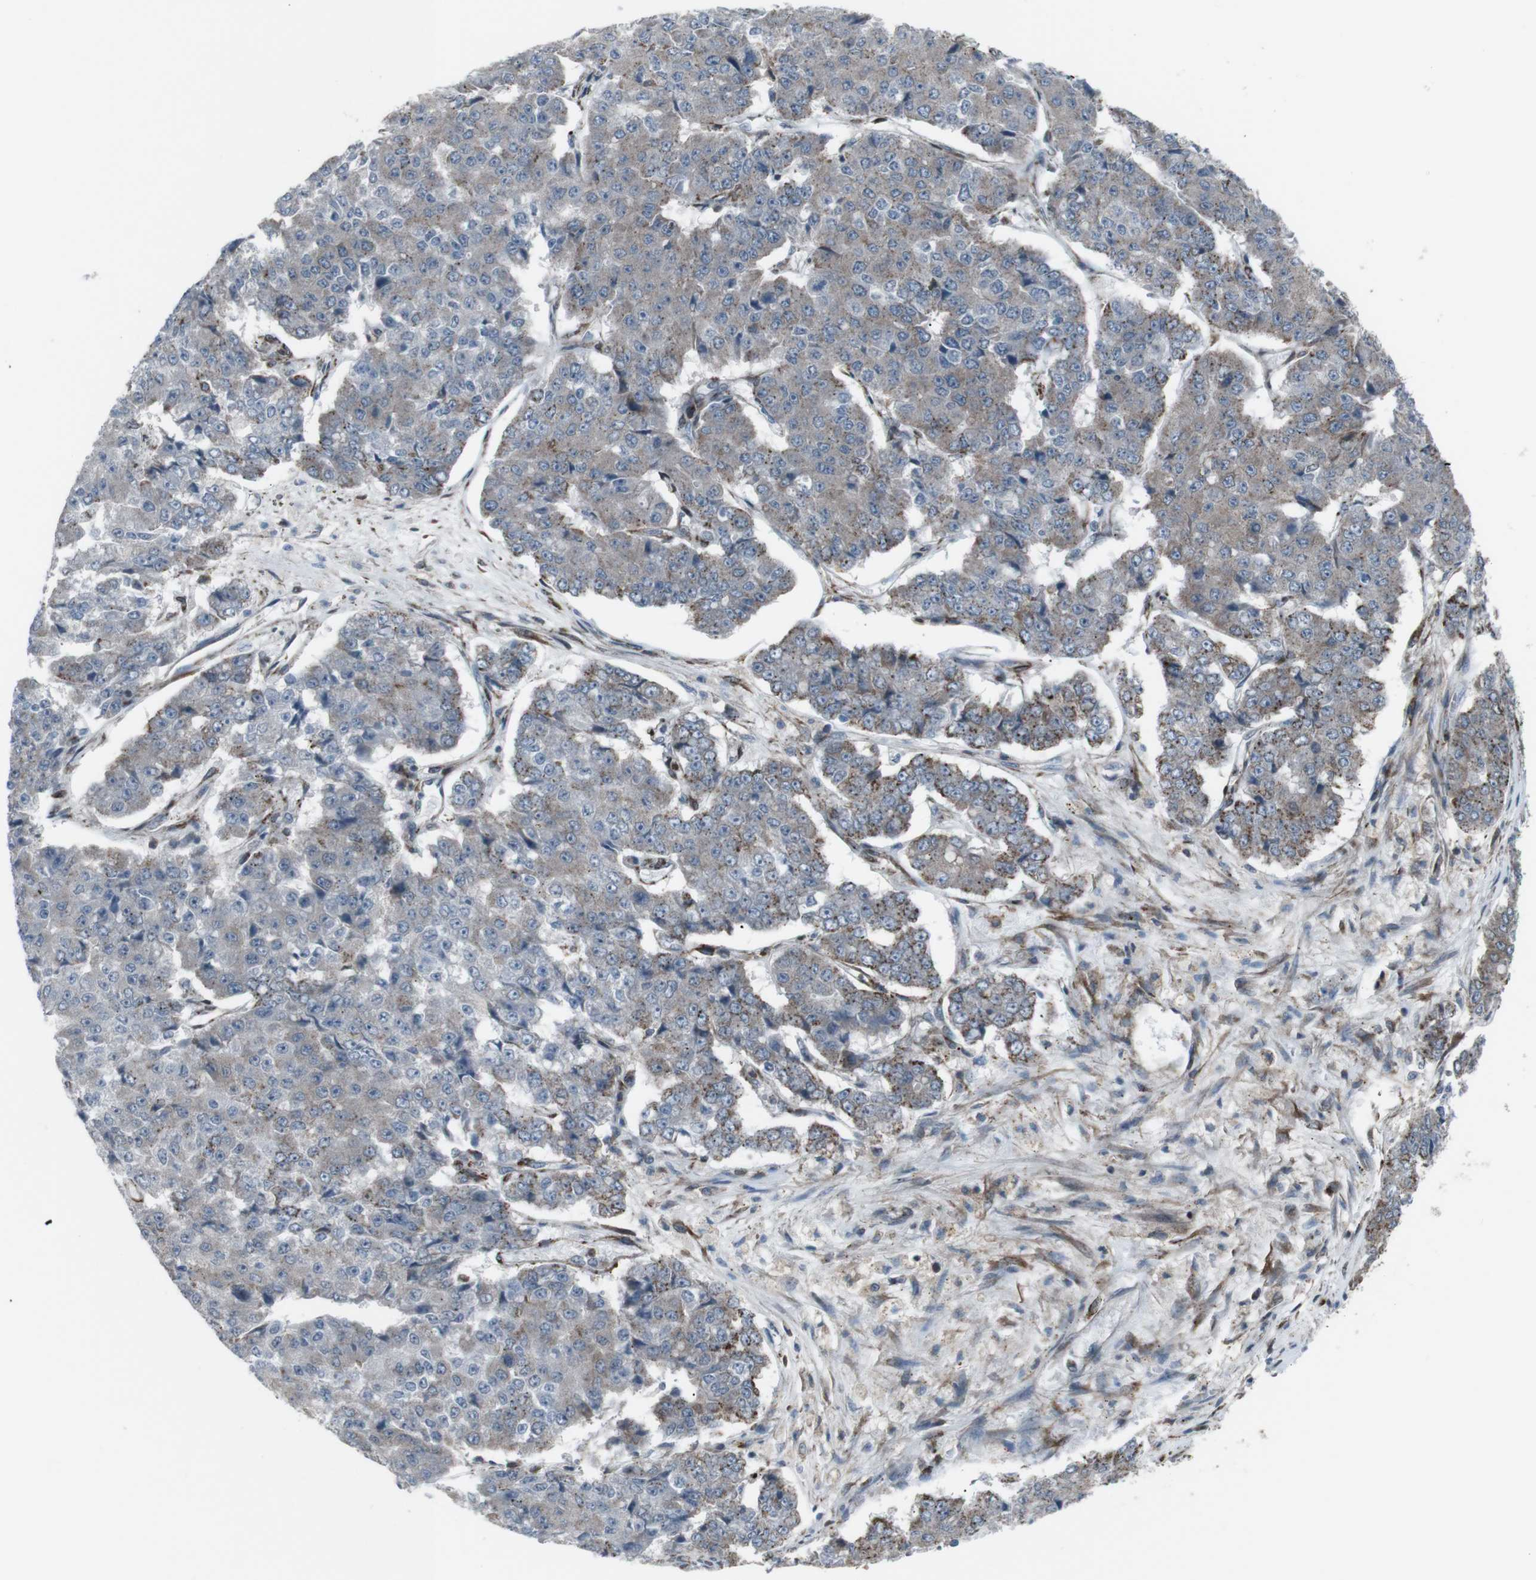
{"staining": {"intensity": "weak", "quantity": "<25%", "location": "cytoplasmic/membranous"}, "tissue": "pancreatic cancer", "cell_type": "Tumor cells", "image_type": "cancer", "snomed": [{"axis": "morphology", "description": "Adenocarcinoma, NOS"}, {"axis": "topography", "description": "Pancreas"}], "caption": "IHC micrograph of adenocarcinoma (pancreatic) stained for a protein (brown), which shows no positivity in tumor cells. (DAB (3,3'-diaminobenzidine) immunohistochemistry with hematoxylin counter stain).", "gene": "LNPK", "patient": {"sex": "male", "age": 50}}